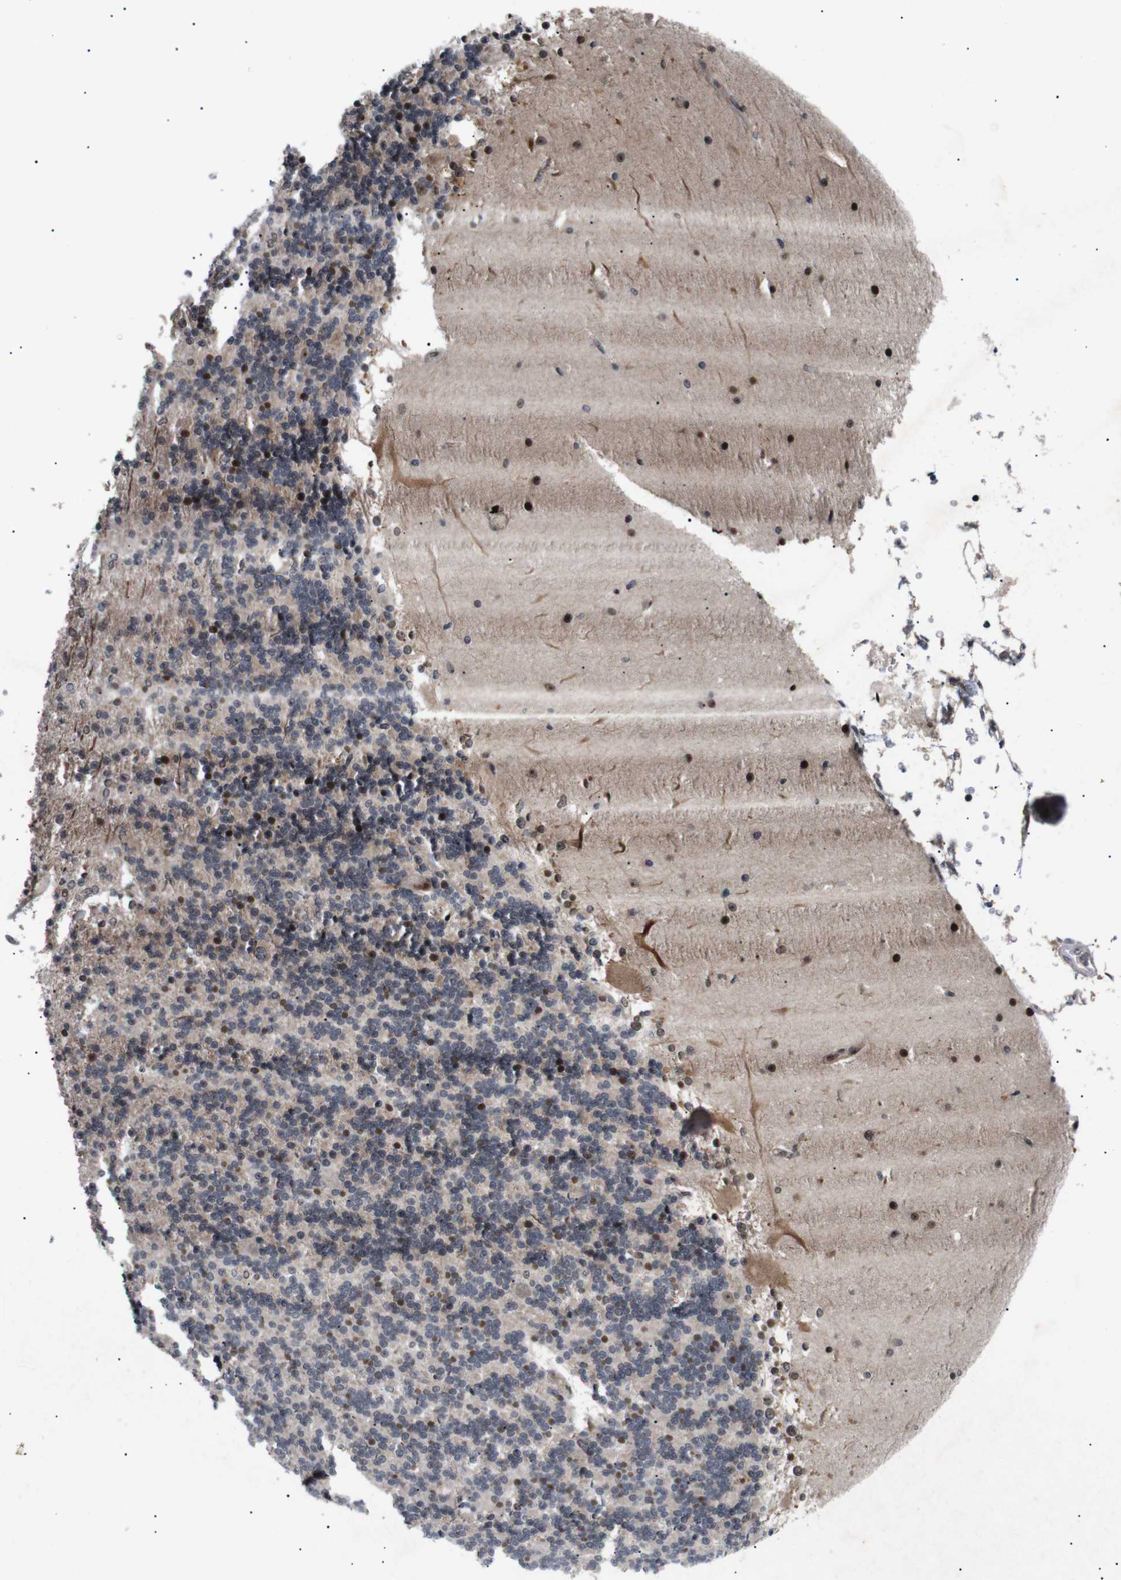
{"staining": {"intensity": "strong", "quantity": "<25%", "location": "nuclear"}, "tissue": "cerebellum", "cell_type": "Cells in granular layer", "image_type": "normal", "snomed": [{"axis": "morphology", "description": "Normal tissue, NOS"}, {"axis": "topography", "description": "Cerebellum"}], "caption": "The histopathology image reveals a brown stain indicating the presence of a protein in the nuclear of cells in granular layer in cerebellum.", "gene": "KIF23", "patient": {"sex": "female", "age": 19}}